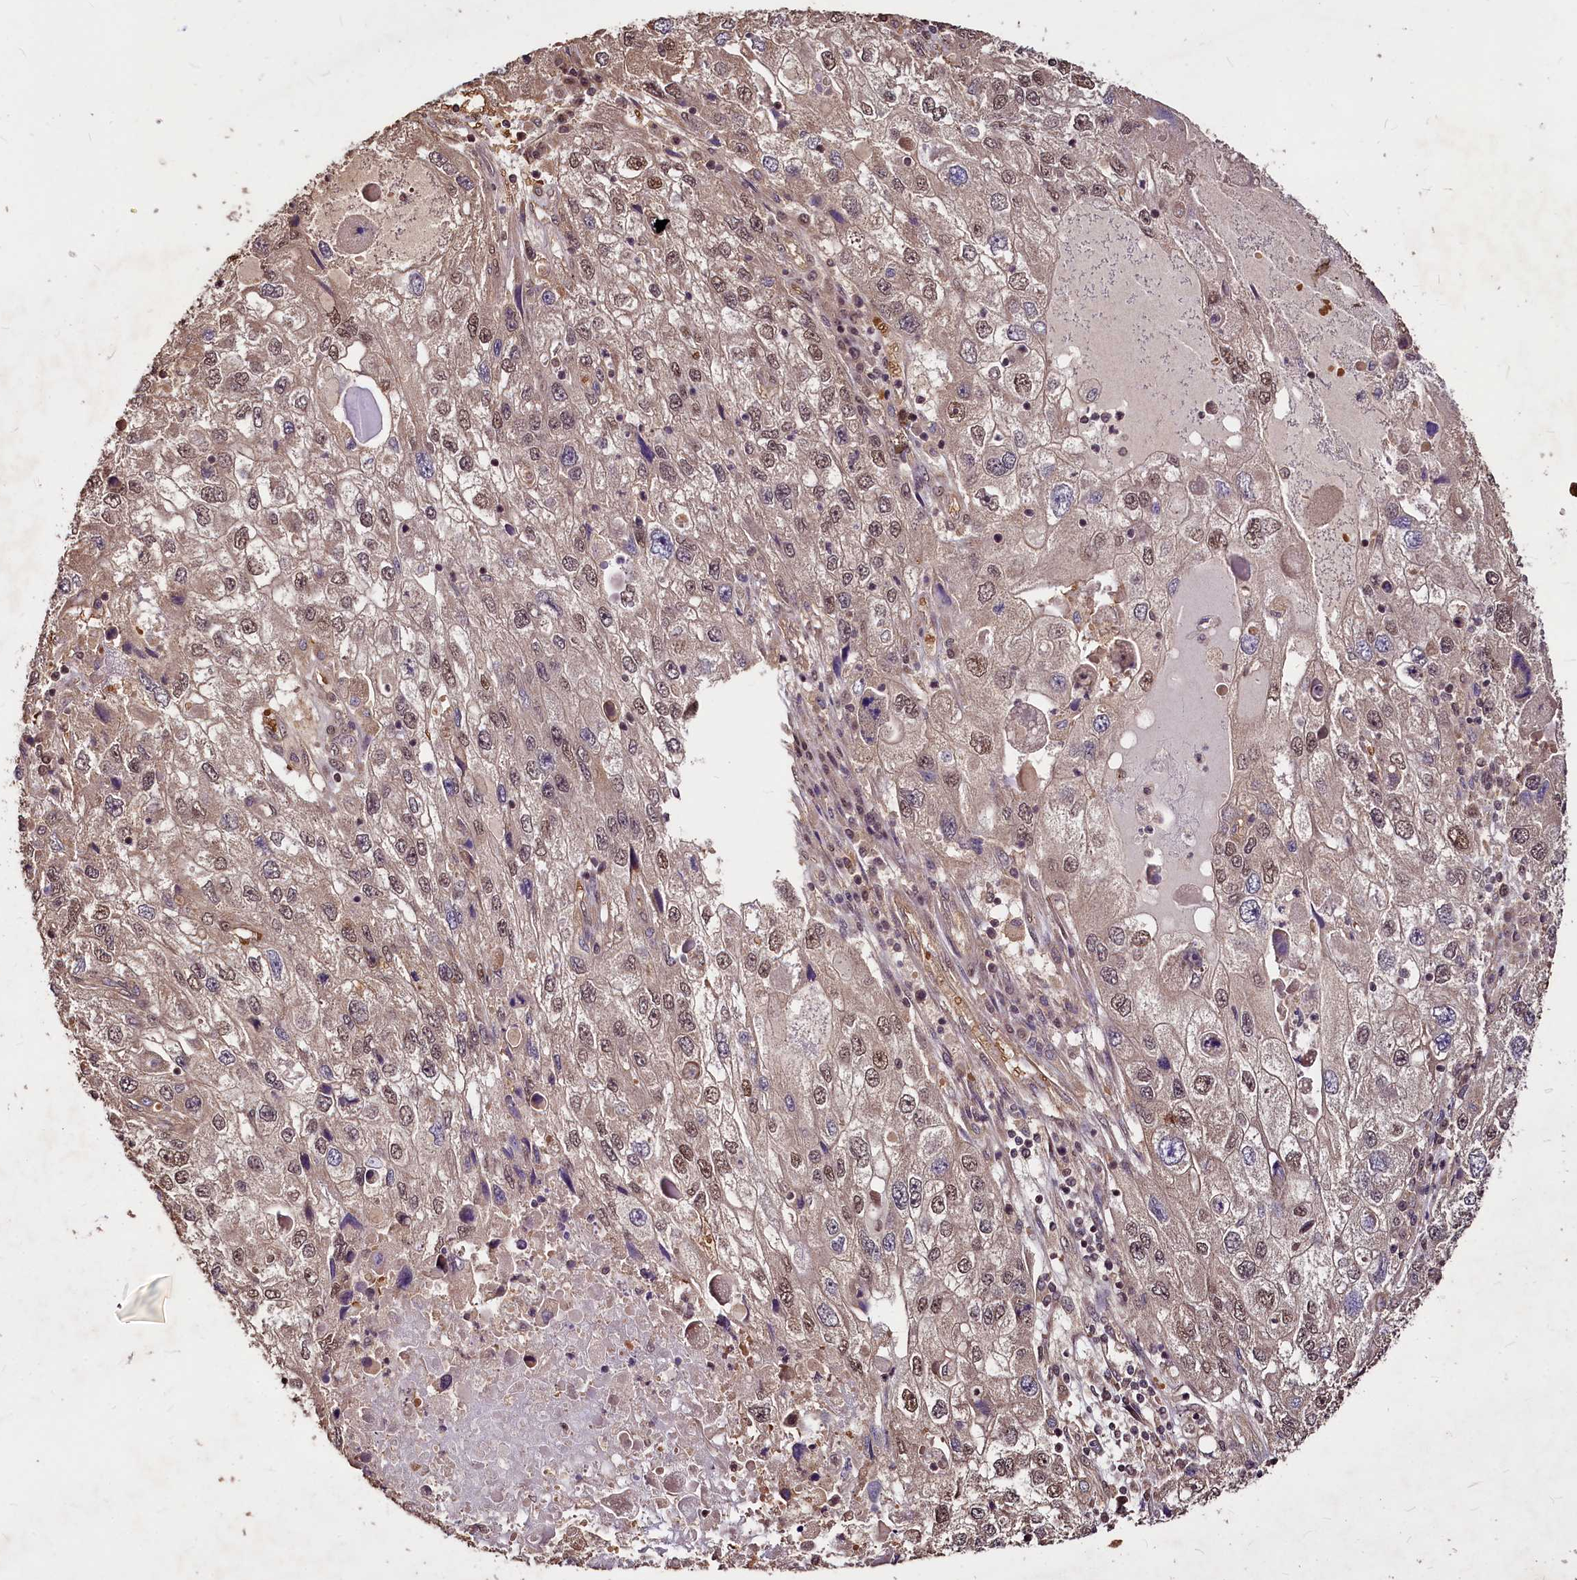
{"staining": {"intensity": "moderate", "quantity": ">75%", "location": "nuclear"}, "tissue": "endometrial cancer", "cell_type": "Tumor cells", "image_type": "cancer", "snomed": [{"axis": "morphology", "description": "Adenocarcinoma, NOS"}, {"axis": "topography", "description": "Endometrium"}], "caption": "There is medium levels of moderate nuclear expression in tumor cells of endometrial adenocarcinoma, as demonstrated by immunohistochemical staining (brown color).", "gene": "VPS51", "patient": {"sex": "female", "age": 49}}